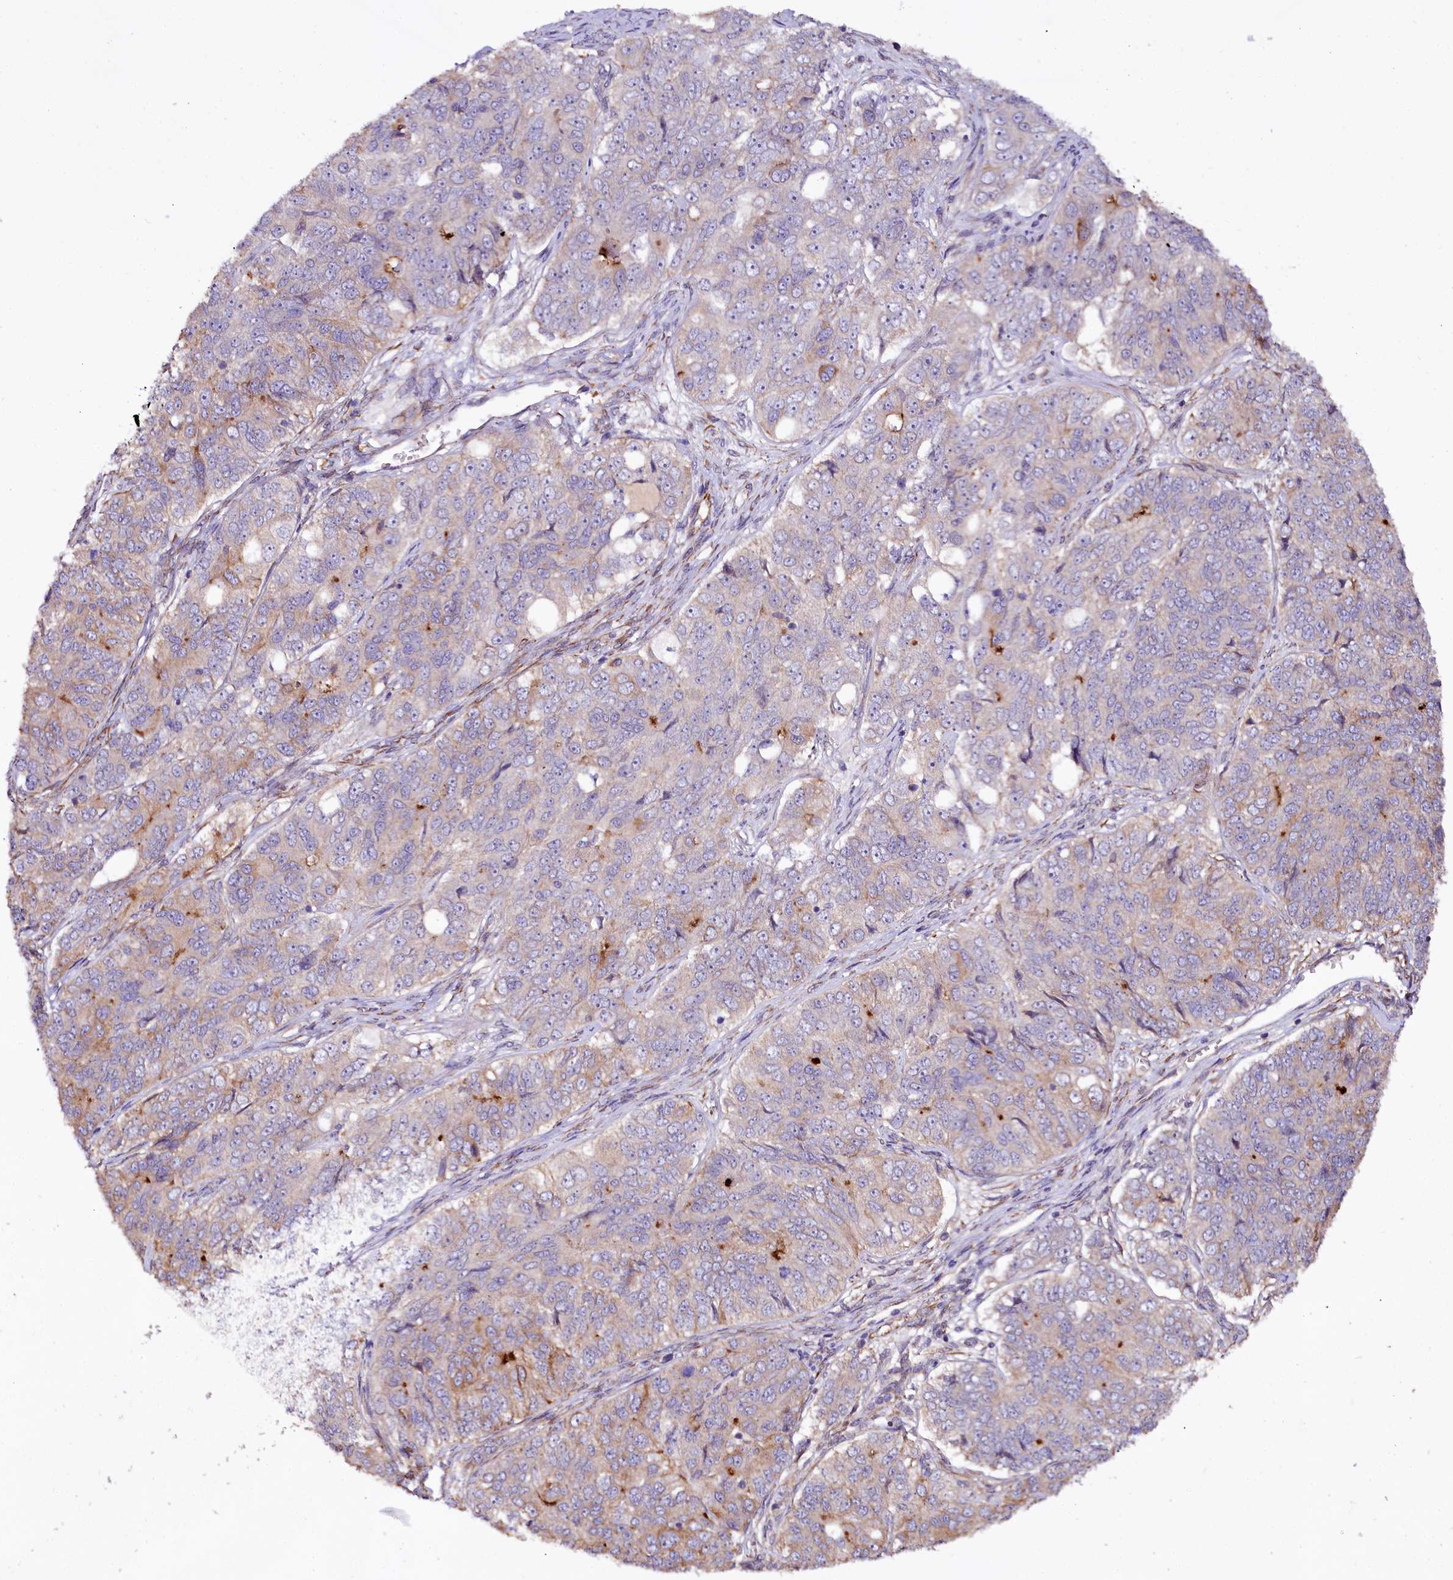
{"staining": {"intensity": "moderate", "quantity": "<25%", "location": "cytoplasmic/membranous"}, "tissue": "ovarian cancer", "cell_type": "Tumor cells", "image_type": "cancer", "snomed": [{"axis": "morphology", "description": "Carcinoma, endometroid"}, {"axis": "topography", "description": "Ovary"}], "caption": "About <25% of tumor cells in ovarian cancer reveal moderate cytoplasmic/membranous protein positivity as visualized by brown immunohistochemical staining.", "gene": "TTC12", "patient": {"sex": "female", "age": 51}}